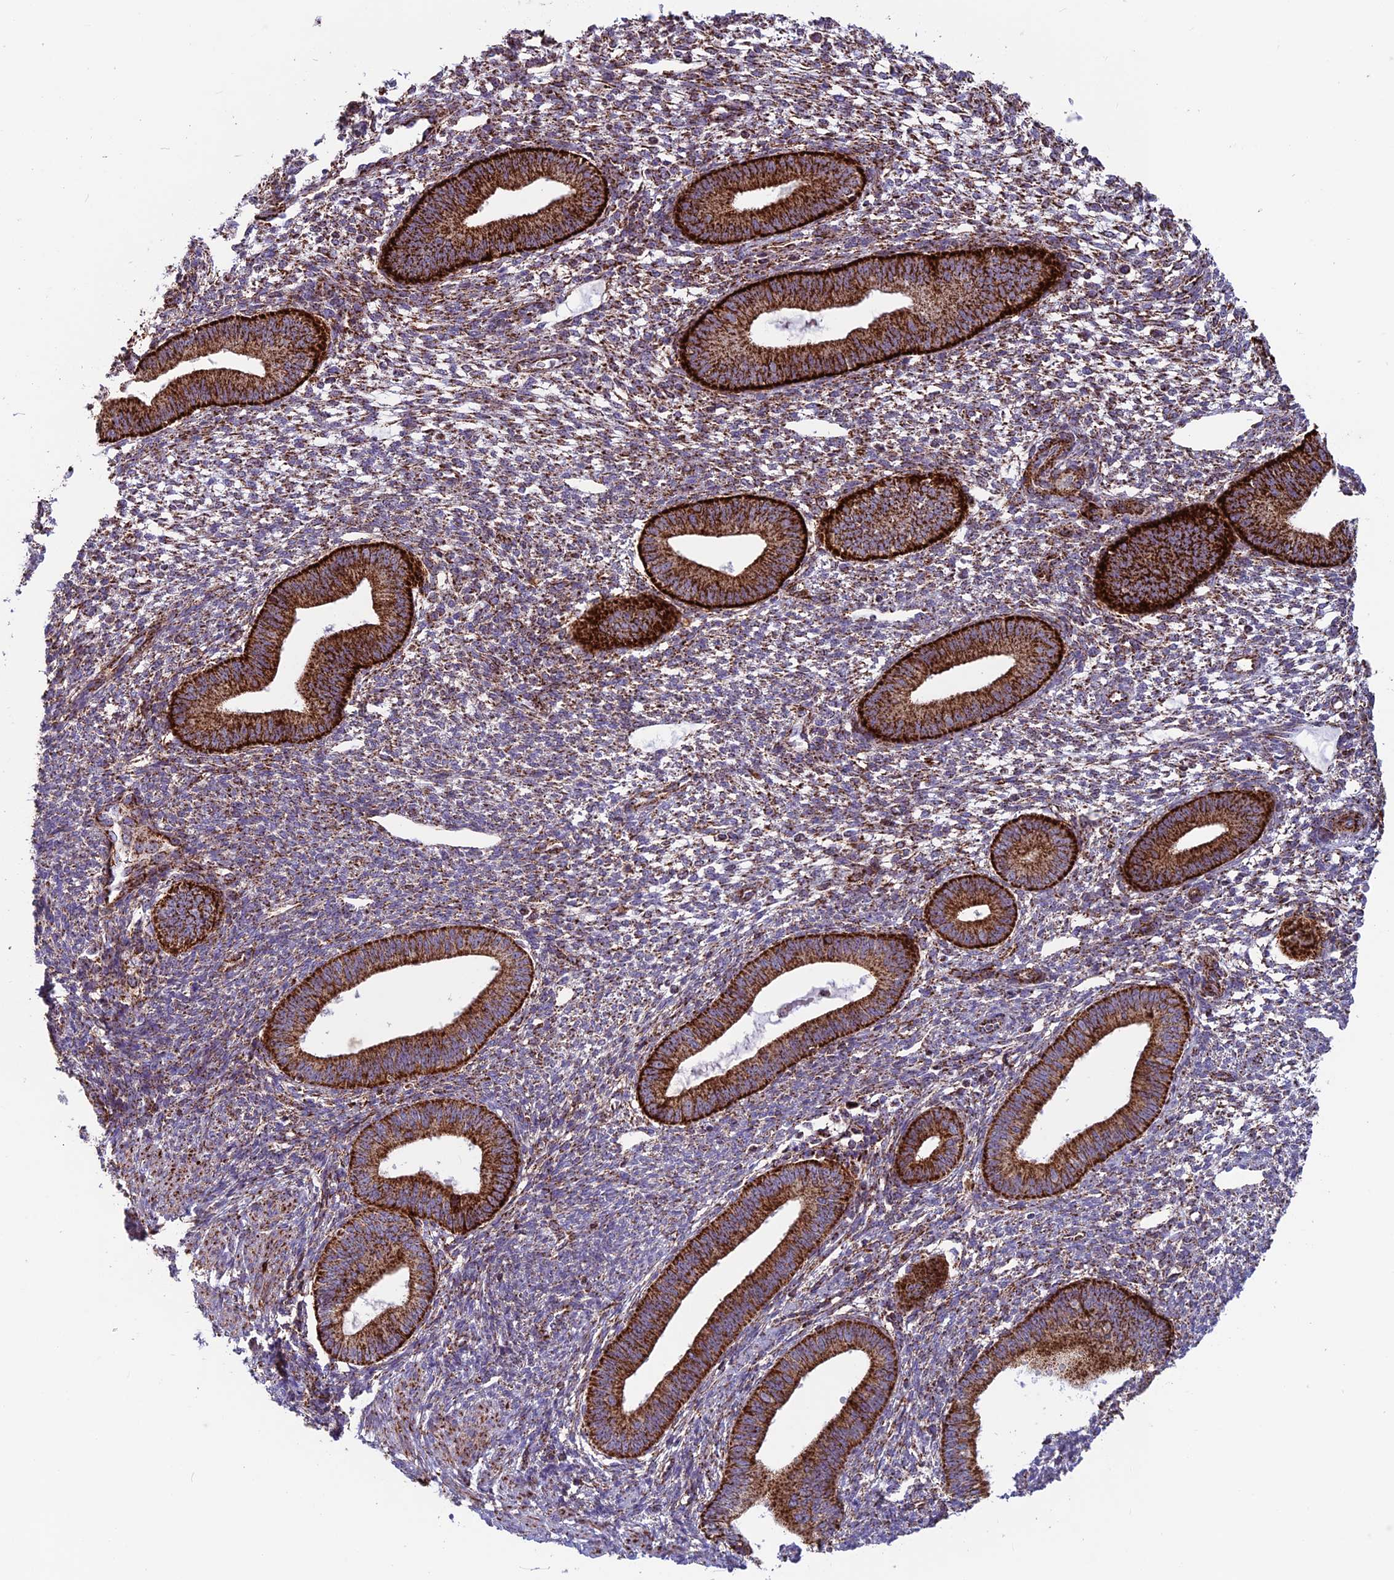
{"staining": {"intensity": "moderate", "quantity": ">75%", "location": "cytoplasmic/membranous"}, "tissue": "endometrium", "cell_type": "Cells in endometrial stroma", "image_type": "normal", "snomed": [{"axis": "morphology", "description": "Normal tissue, NOS"}, {"axis": "topography", "description": "Endometrium"}], "caption": "Immunohistochemistry photomicrograph of unremarkable human endometrium stained for a protein (brown), which reveals medium levels of moderate cytoplasmic/membranous positivity in approximately >75% of cells in endometrial stroma.", "gene": "MRPS18B", "patient": {"sex": "female", "age": 46}}